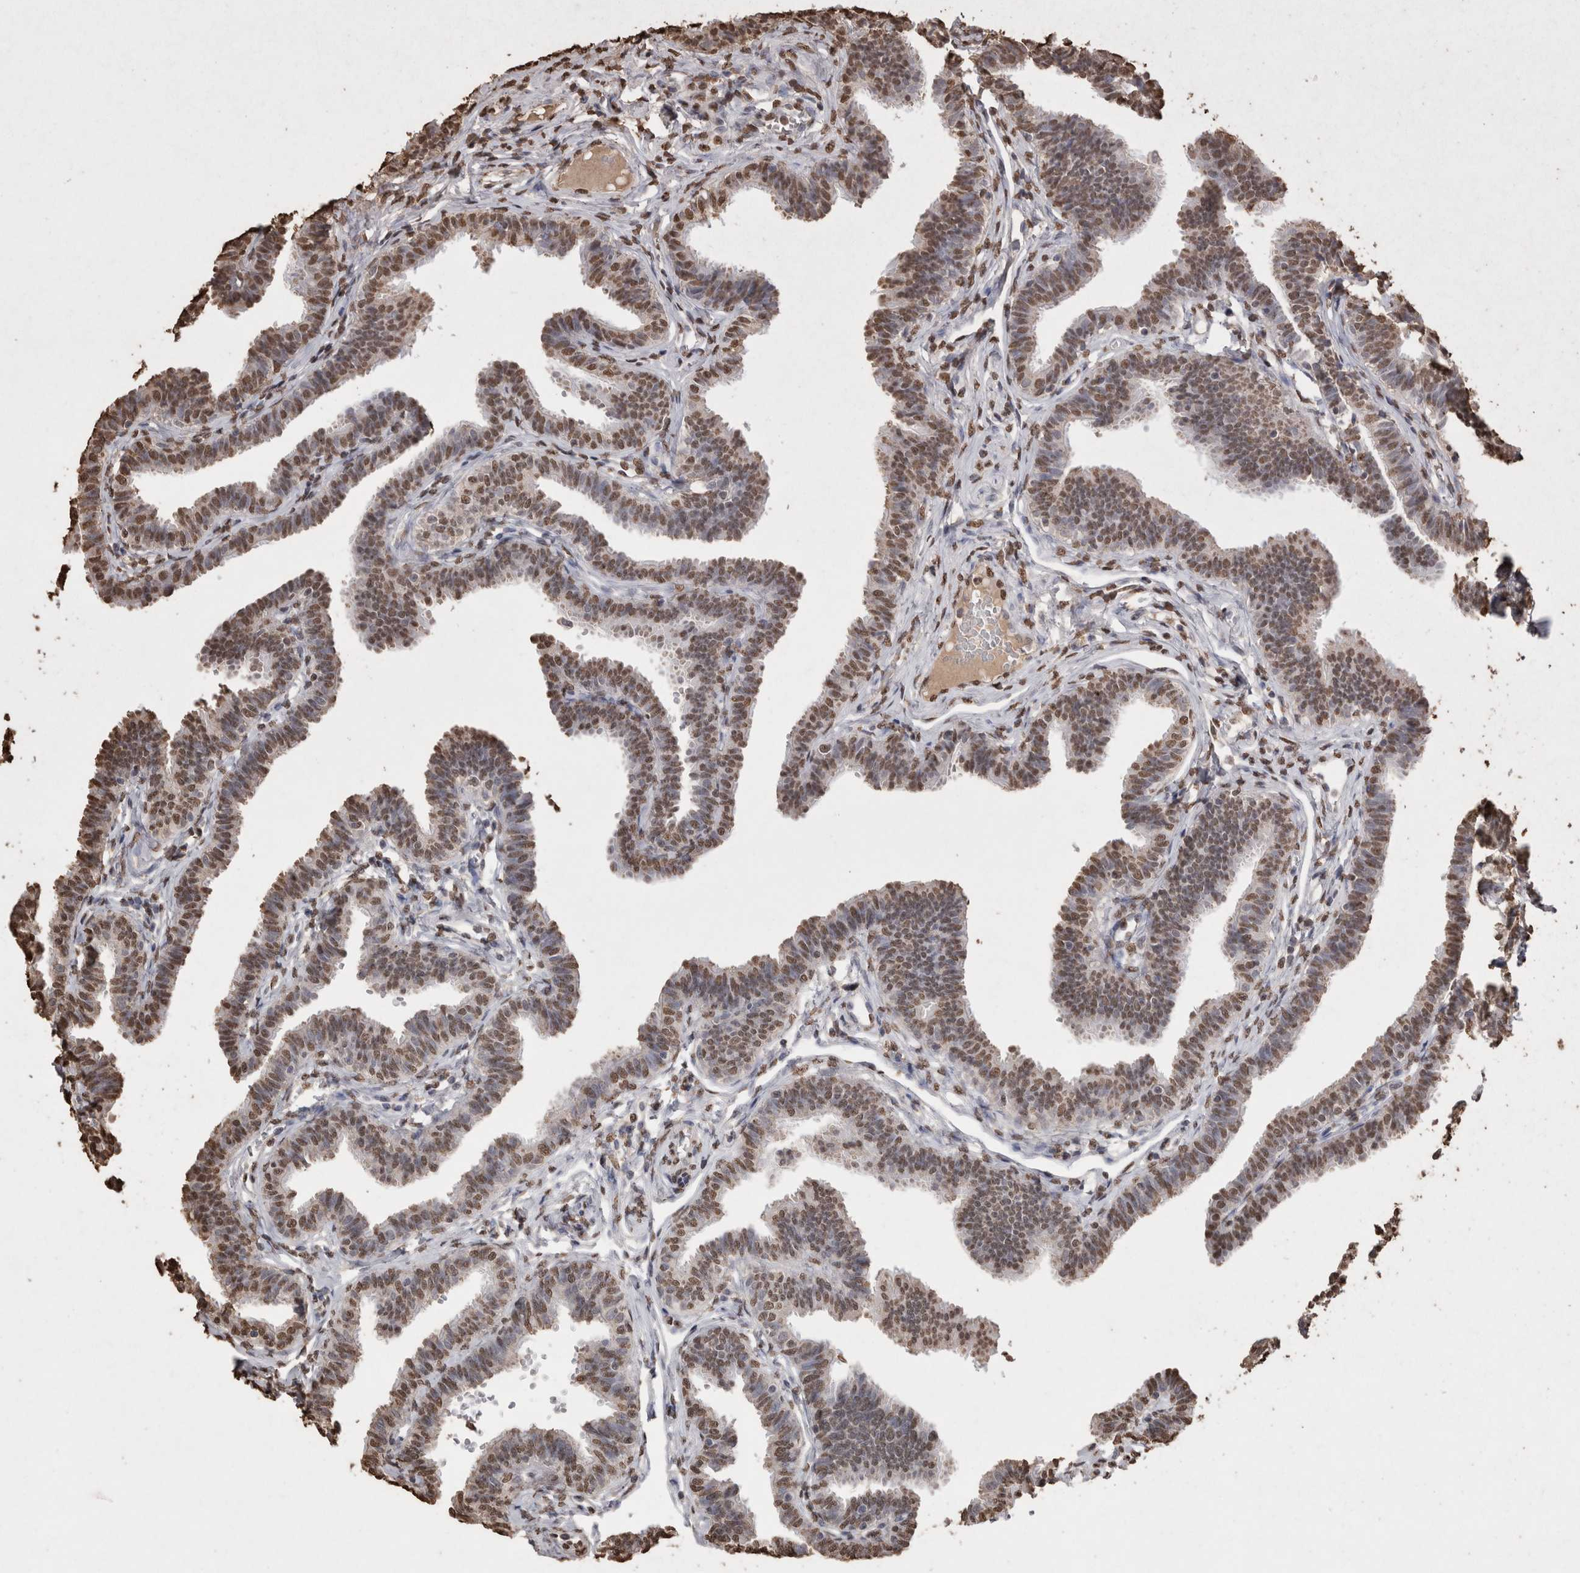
{"staining": {"intensity": "moderate", "quantity": ">75%", "location": "nuclear"}, "tissue": "fallopian tube", "cell_type": "Glandular cells", "image_type": "normal", "snomed": [{"axis": "morphology", "description": "Normal tissue, NOS"}, {"axis": "topography", "description": "Fallopian tube"}, {"axis": "topography", "description": "Ovary"}], "caption": "Fallopian tube stained with DAB IHC displays medium levels of moderate nuclear staining in approximately >75% of glandular cells. (brown staining indicates protein expression, while blue staining denotes nuclei).", "gene": "POU5F1", "patient": {"sex": "female", "age": 23}}